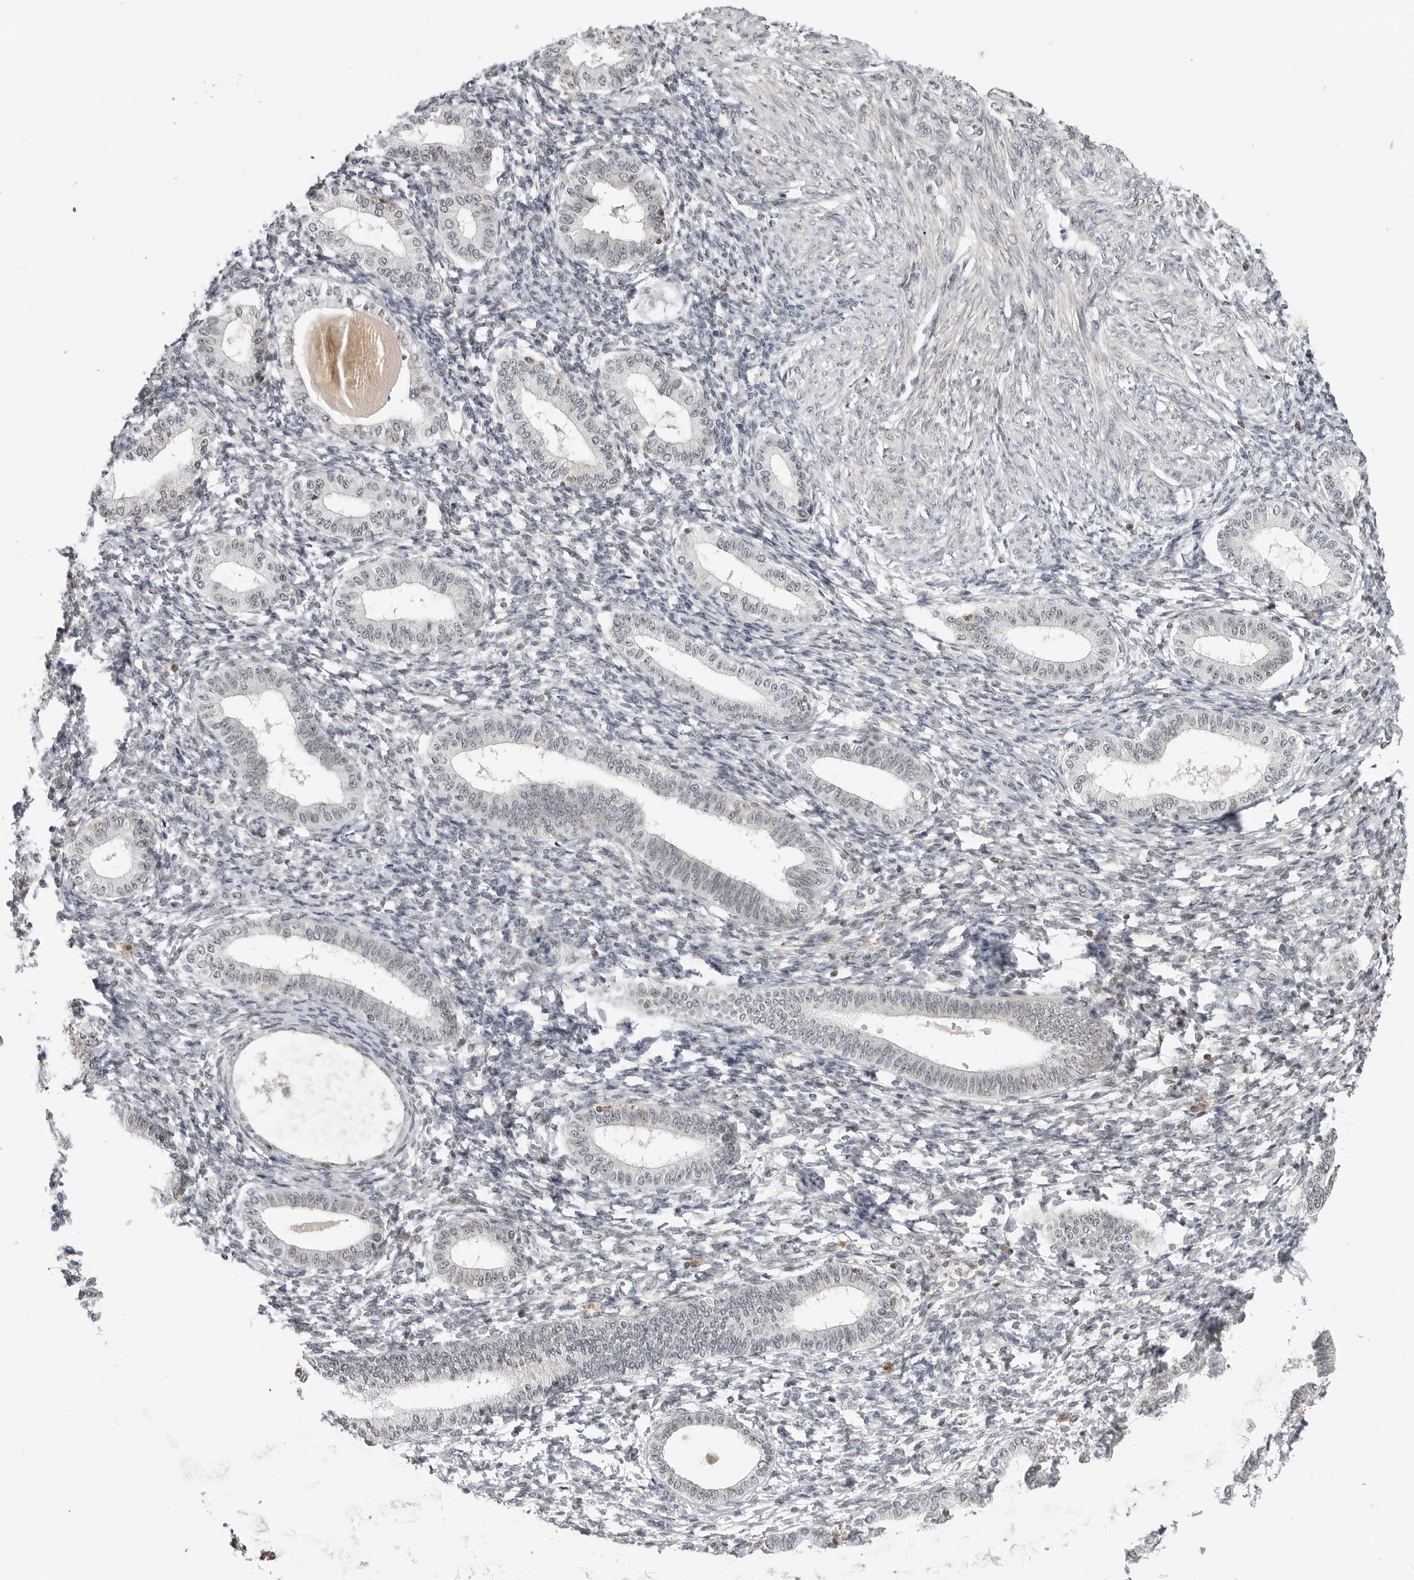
{"staining": {"intensity": "negative", "quantity": "none", "location": "none"}, "tissue": "endometrium", "cell_type": "Cells in endometrial stroma", "image_type": "normal", "snomed": [{"axis": "morphology", "description": "Normal tissue, NOS"}, {"axis": "topography", "description": "Endometrium"}], "caption": "An IHC histopathology image of normal endometrium is shown. There is no staining in cells in endometrial stroma of endometrium.", "gene": "C8orf33", "patient": {"sex": "female", "age": 77}}